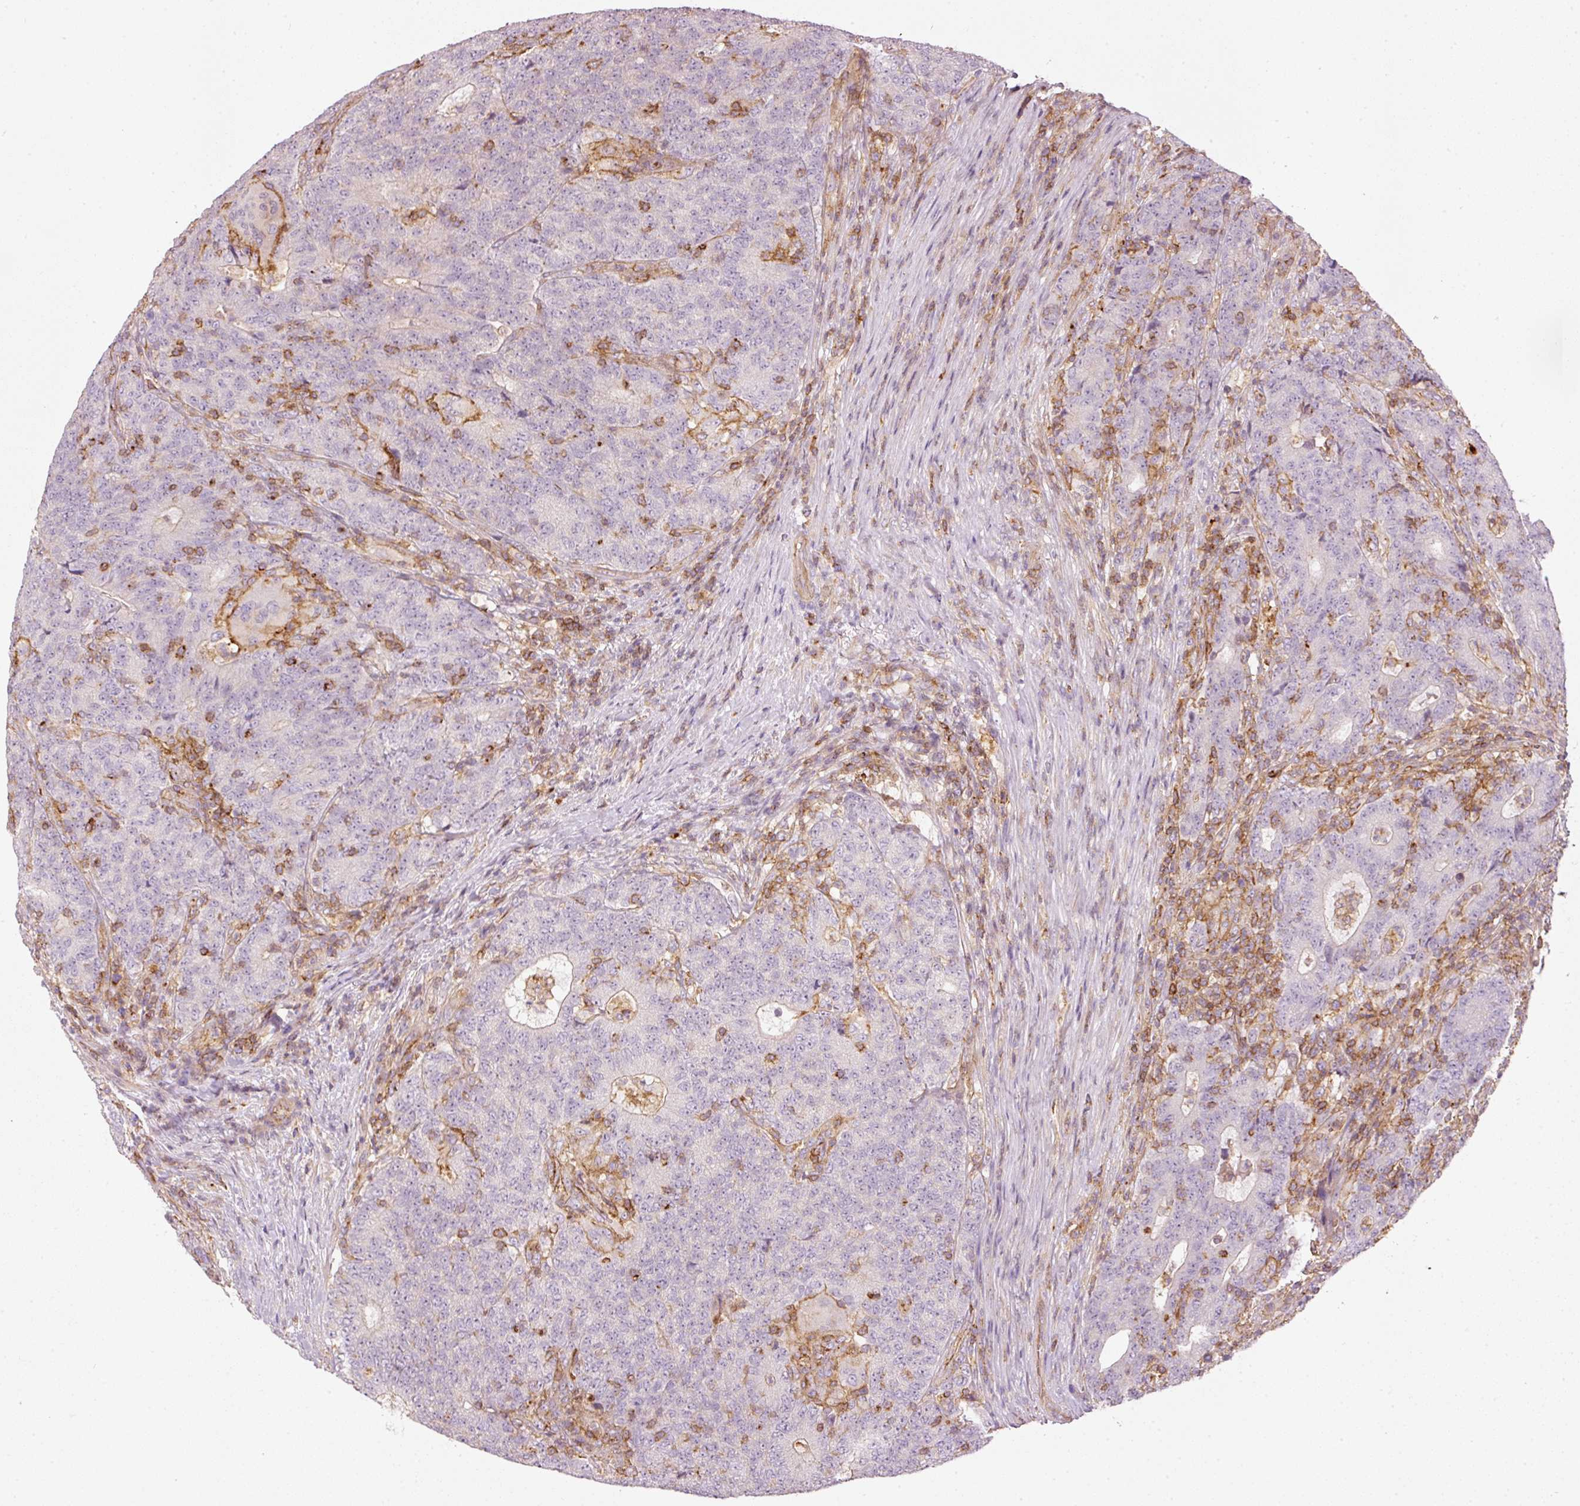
{"staining": {"intensity": "negative", "quantity": "none", "location": "none"}, "tissue": "colorectal cancer", "cell_type": "Tumor cells", "image_type": "cancer", "snomed": [{"axis": "morphology", "description": "Adenocarcinoma, NOS"}, {"axis": "topography", "description": "Colon"}], "caption": "A photomicrograph of human colorectal cancer (adenocarcinoma) is negative for staining in tumor cells. (Brightfield microscopy of DAB (3,3'-diaminobenzidine) immunohistochemistry (IHC) at high magnification).", "gene": "SIPA1", "patient": {"sex": "female", "age": 75}}